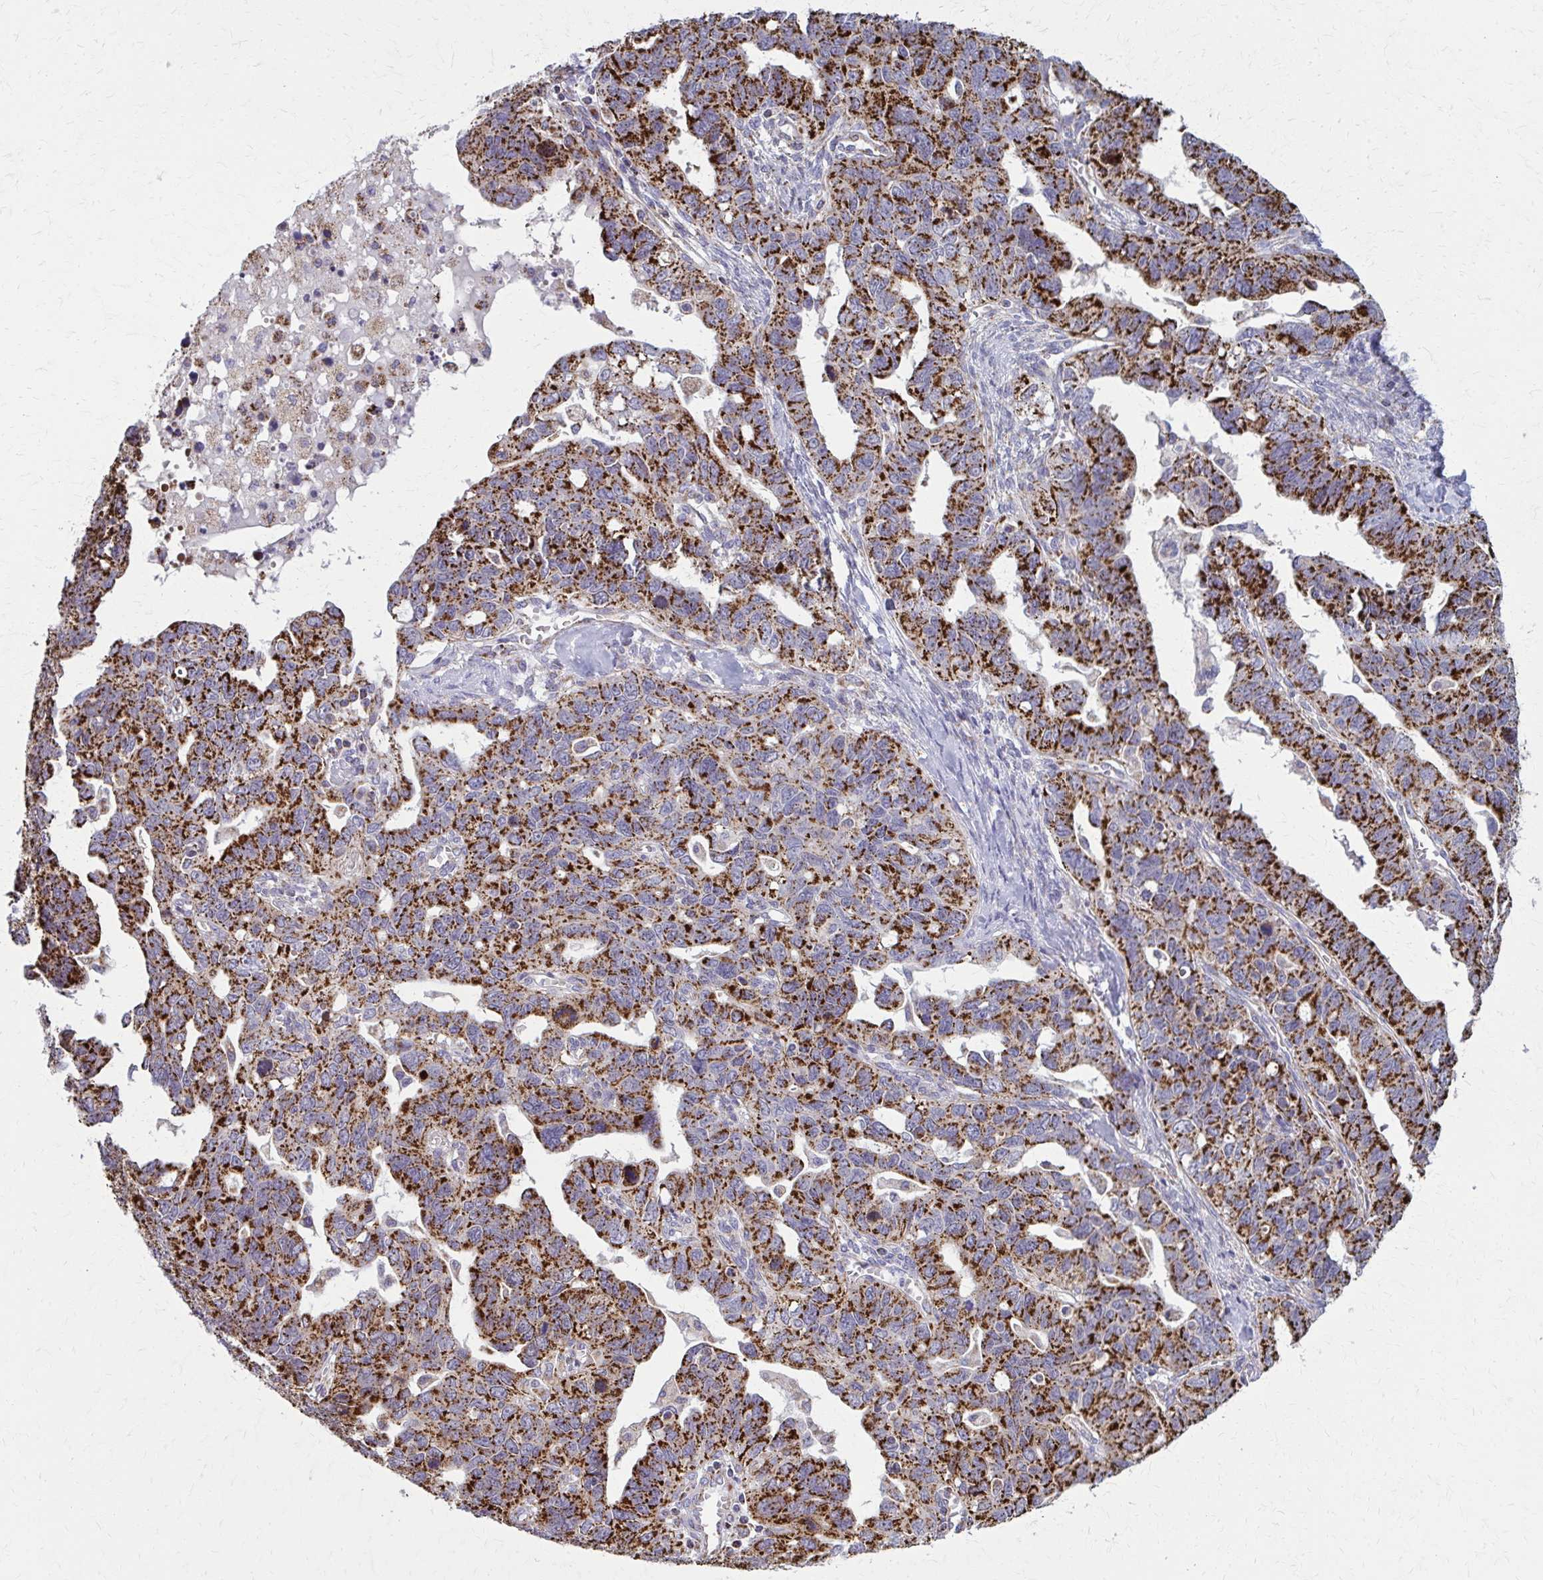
{"staining": {"intensity": "strong", "quantity": ">75%", "location": "cytoplasmic/membranous"}, "tissue": "ovarian cancer", "cell_type": "Tumor cells", "image_type": "cancer", "snomed": [{"axis": "morphology", "description": "Cystadenocarcinoma, serous, NOS"}, {"axis": "topography", "description": "Ovary"}], "caption": "Immunohistochemistry (DAB) staining of human ovarian serous cystadenocarcinoma exhibits strong cytoplasmic/membranous protein staining in approximately >75% of tumor cells.", "gene": "TVP23A", "patient": {"sex": "female", "age": 69}}